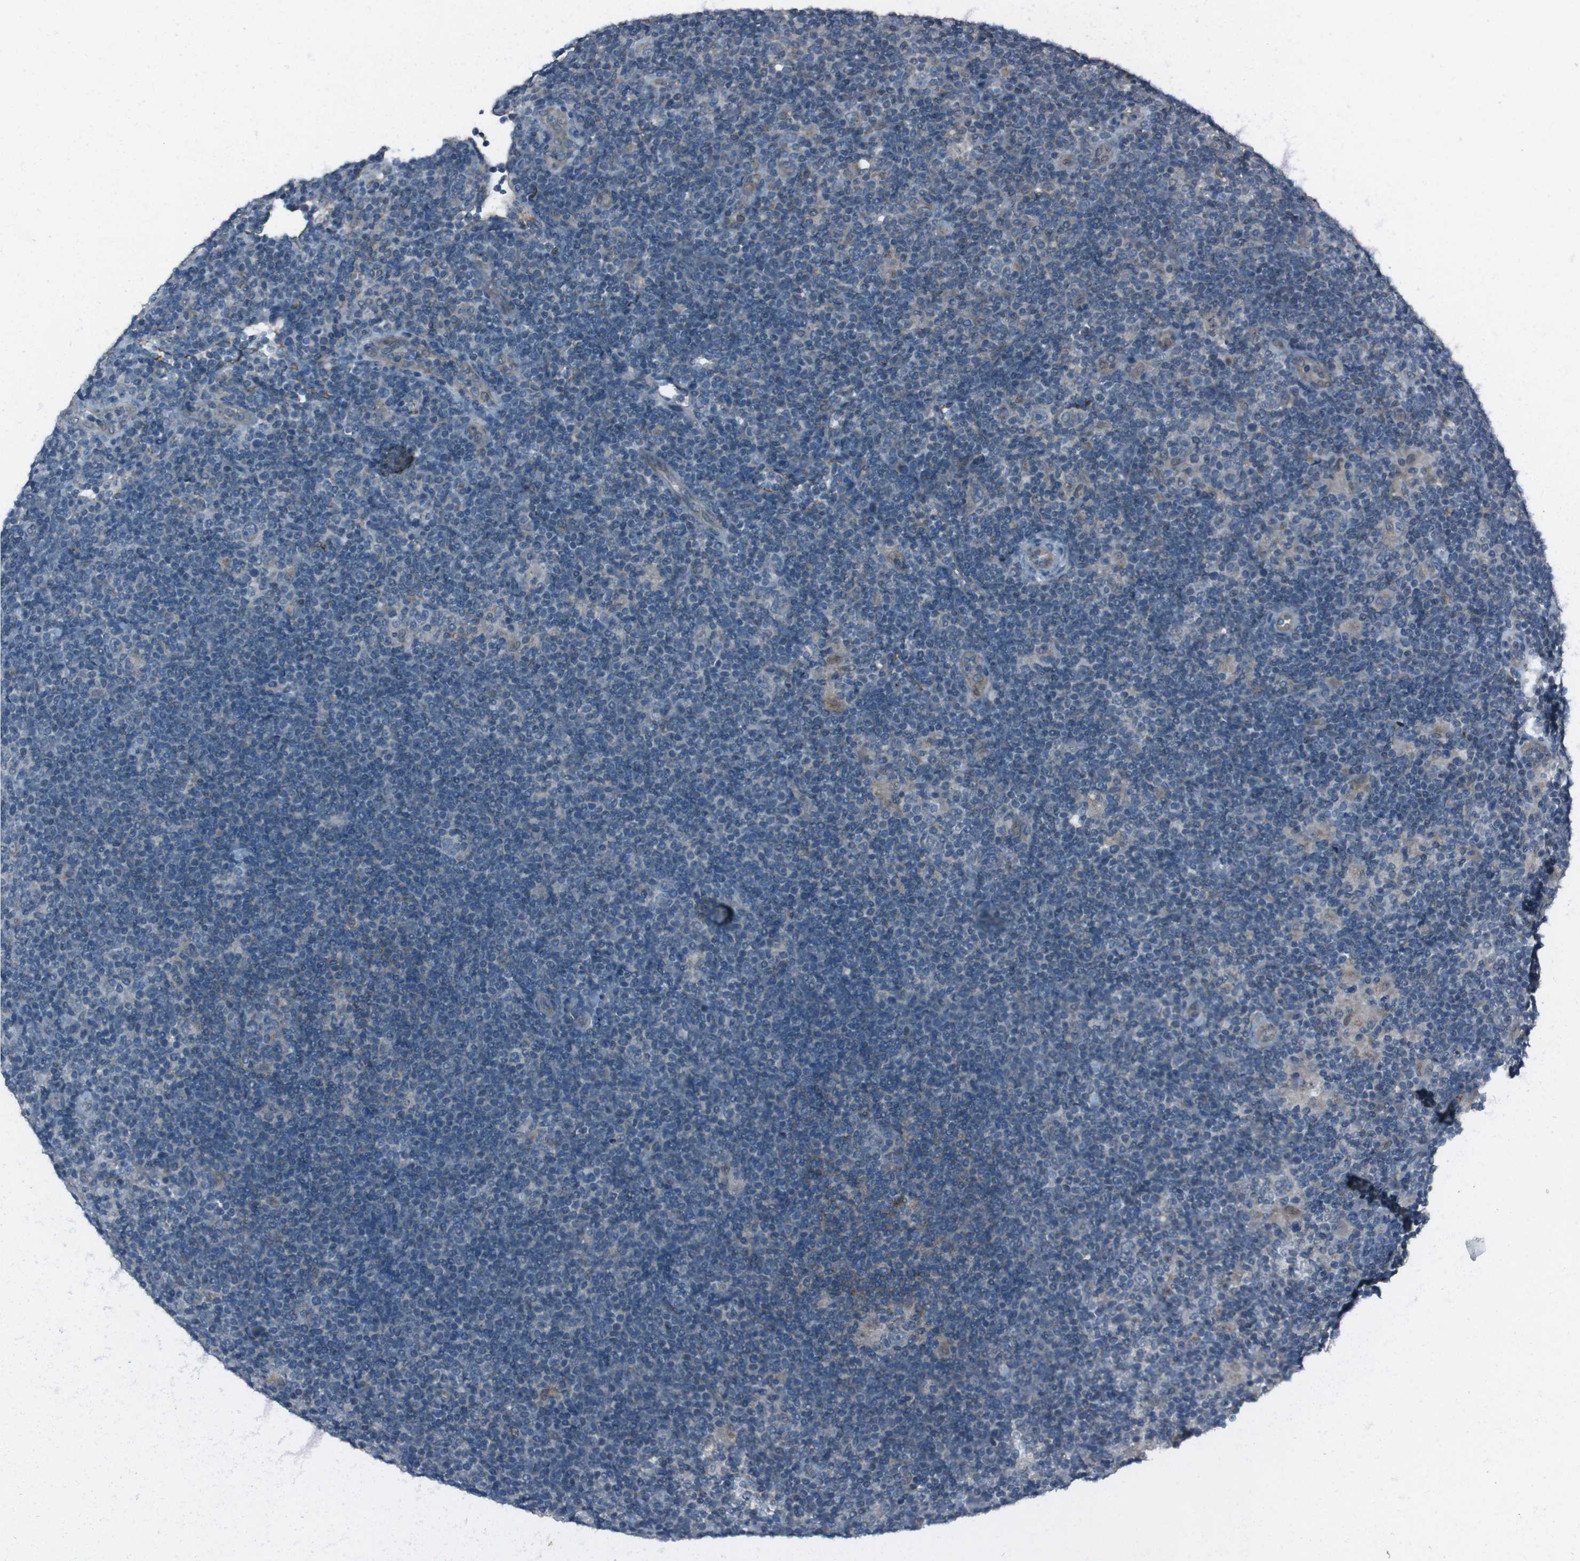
{"staining": {"intensity": "negative", "quantity": "none", "location": "none"}, "tissue": "lymphoma", "cell_type": "Tumor cells", "image_type": "cancer", "snomed": [{"axis": "morphology", "description": "Hodgkin's disease, NOS"}, {"axis": "topography", "description": "Lymph node"}], "caption": "Tumor cells are negative for protein expression in human Hodgkin's disease.", "gene": "EFNA5", "patient": {"sex": "female", "age": 57}}